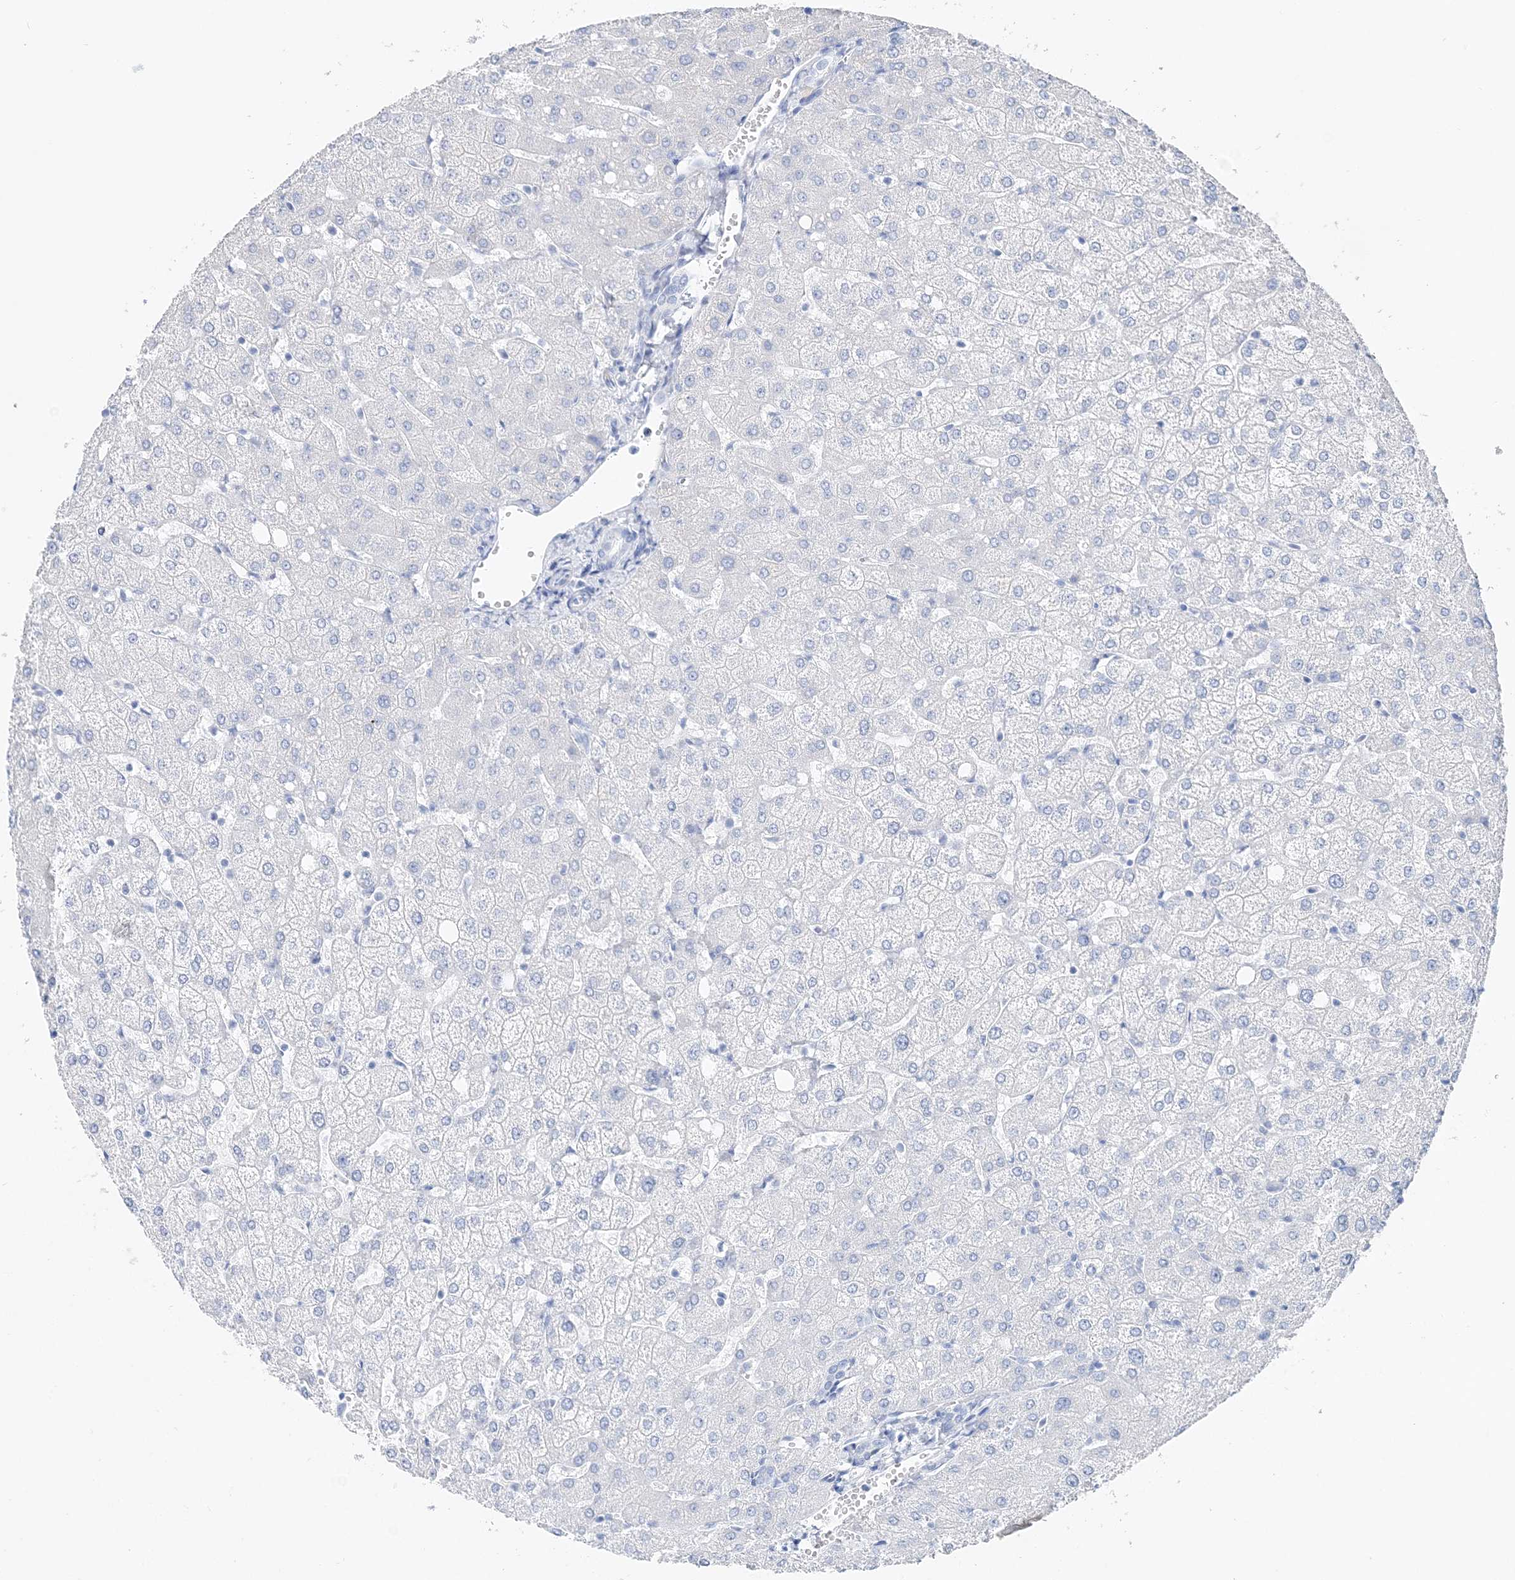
{"staining": {"intensity": "negative", "quantity": "none", "location": "none"}, "tissue": "liver", "cell_type": "Cholangiocytes", "image_type": "normal", "snomed": [{"axis": "morphology", "description": "Normal tissue, NOS"}, {"axis": "topography", "description": "Liver"}], "caption": "DAB immunohistochemical staining of benign liver demonstrates no significant expression in cholangiocytes.", "gene": "TSPYL6", "patient": {"sex": "female", "age": 54}}